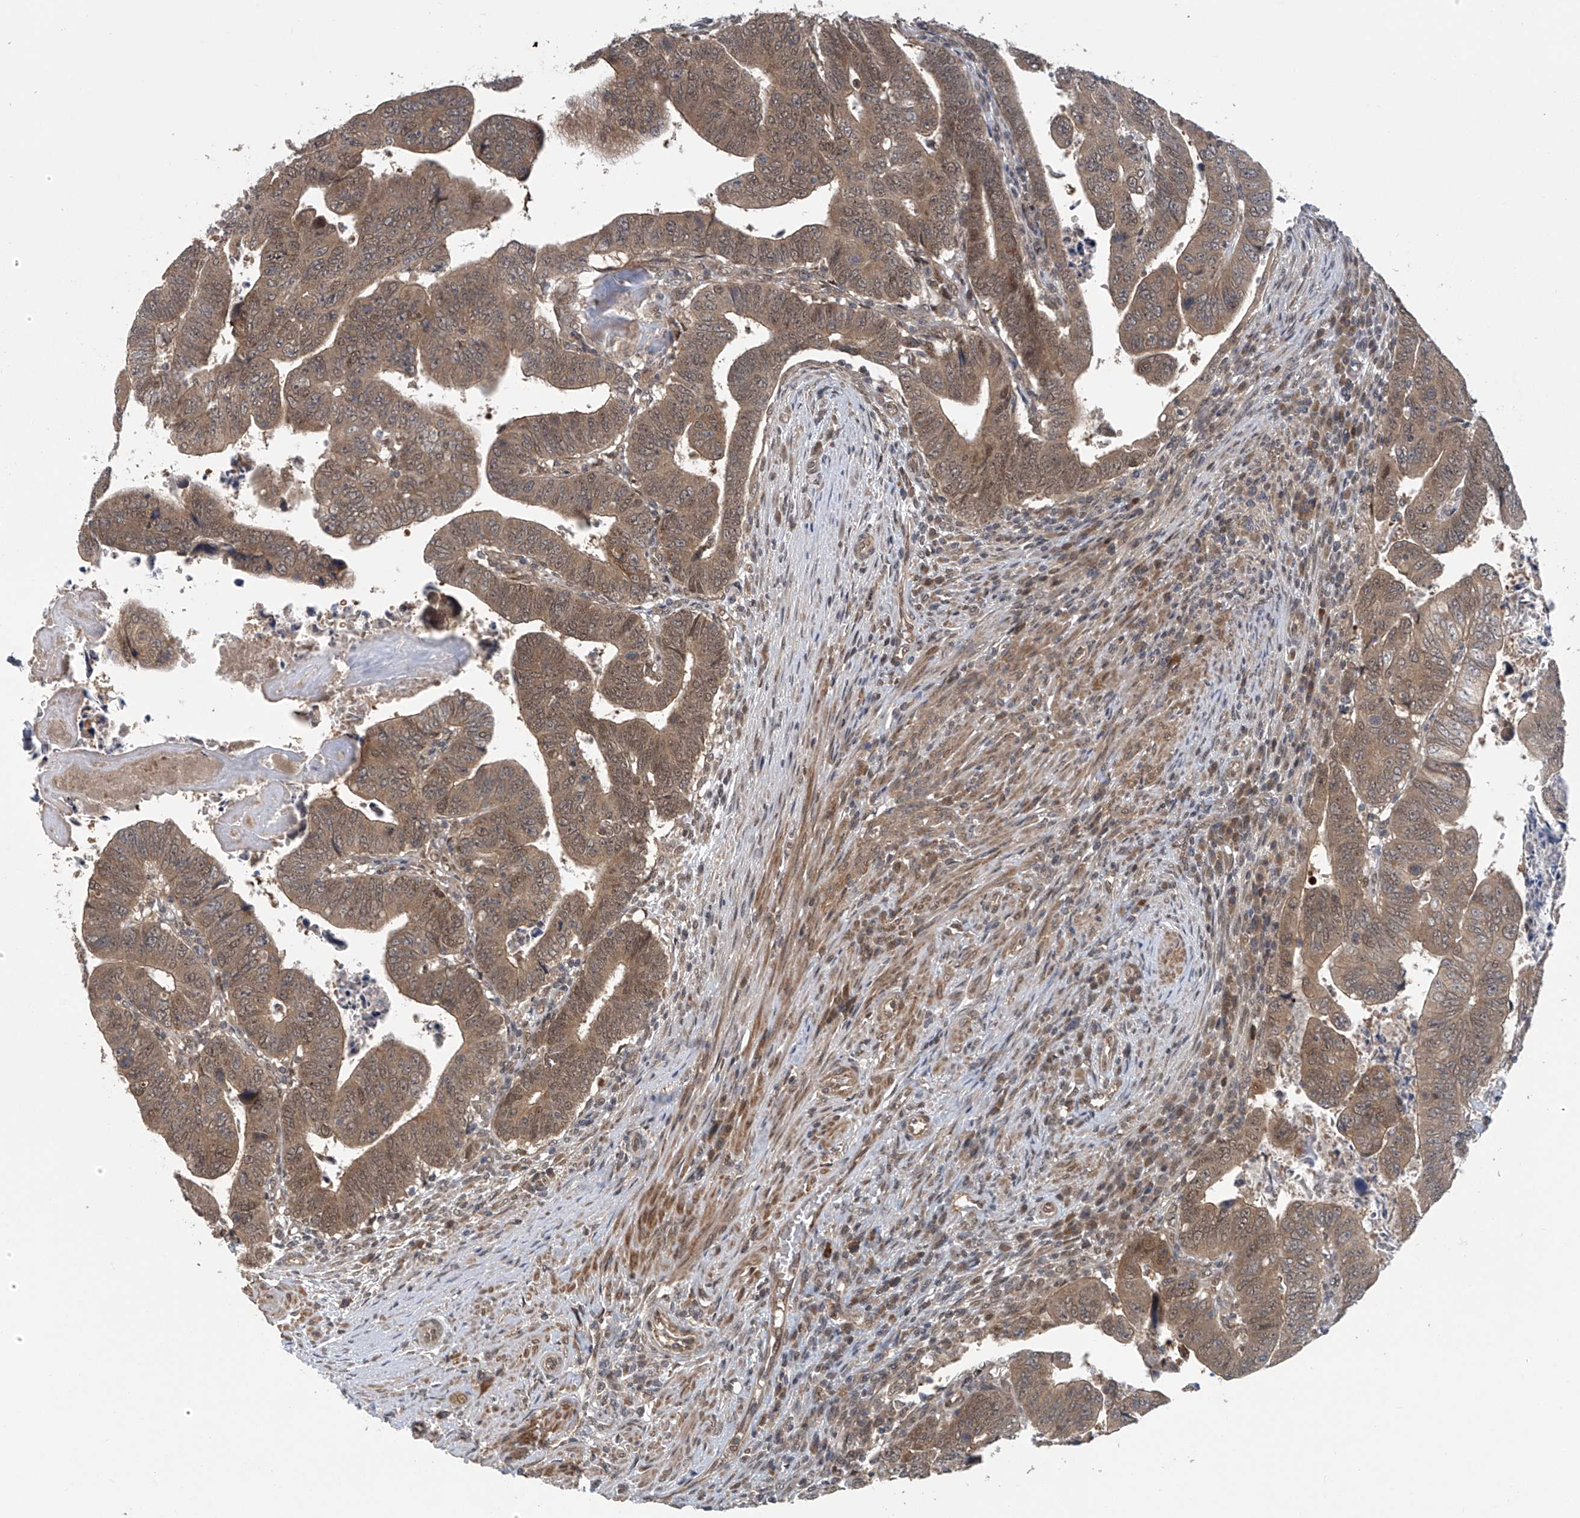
{"staining": {"intensity": "moderate", "quantity": ">75%", "location": "cytoplasmic/membranous,nuclear"}, "tissue": "colorectal cancer", "cell_type": "Tumor cells", "image_type": "cancer", "snomed": [{"axis": "morphology", "description": "Normal tissue, NOS"}, {"axis": "morphology", "description": "Adenocarcinoma, NOS"}, {"axis": "topography", "description": "Rectum"}], "caption": "Colorectal cancer (adenocarcinoma) was stained to show a protein in brown. There is medium levels of moderate cytoplasmic/membranous and nuclear expression in approximately >75% of tumor cells.", "gene": "ABHD13", "patient": {"sex": "female", "age": 65}}